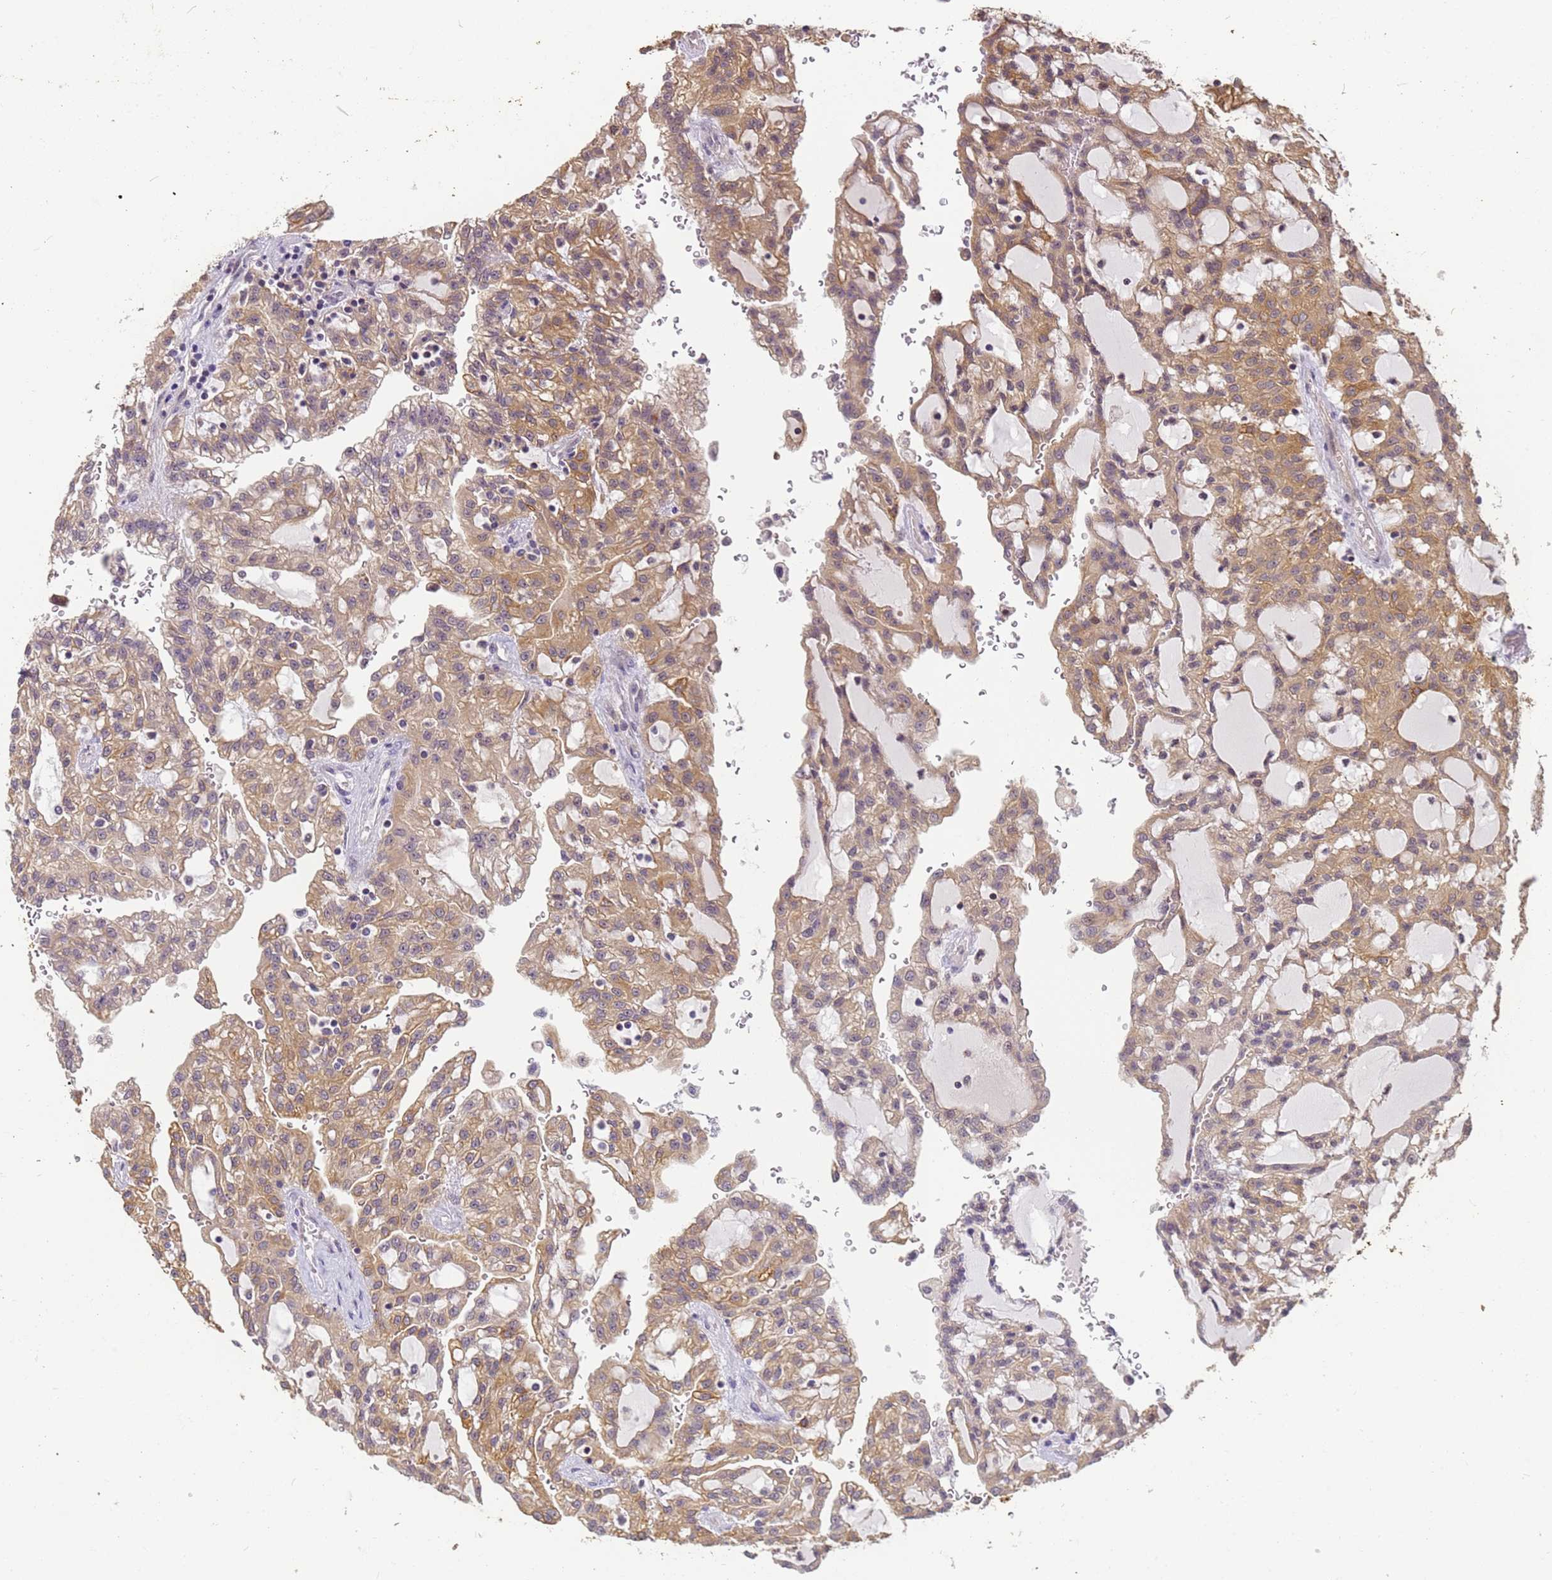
{"staining": {"intensity": "moderate", "quantity": "25%-75%", "location": "cytoplasmic/membranous"}, "tissue": "renal cancer", "cell_type": "Tumor cells", "image_type": "cancer", "snomed": [{"axis": "morphology", "description": "Adenocarcinoma, NOS"}, {"axis": "topography", "description": "Kidney"}], "caption": "The image exhibits staining of renal cancer, revealing moderate cytoplasmic/membranous protein expression (brown color) within tumor cells. The staining was performed using DAB, with brown indicating positive protein expression. Nuclei are stained blue with hematoxylin.", "gene": "VWA3A", "patient": {"sex": "male", "age": 63}}